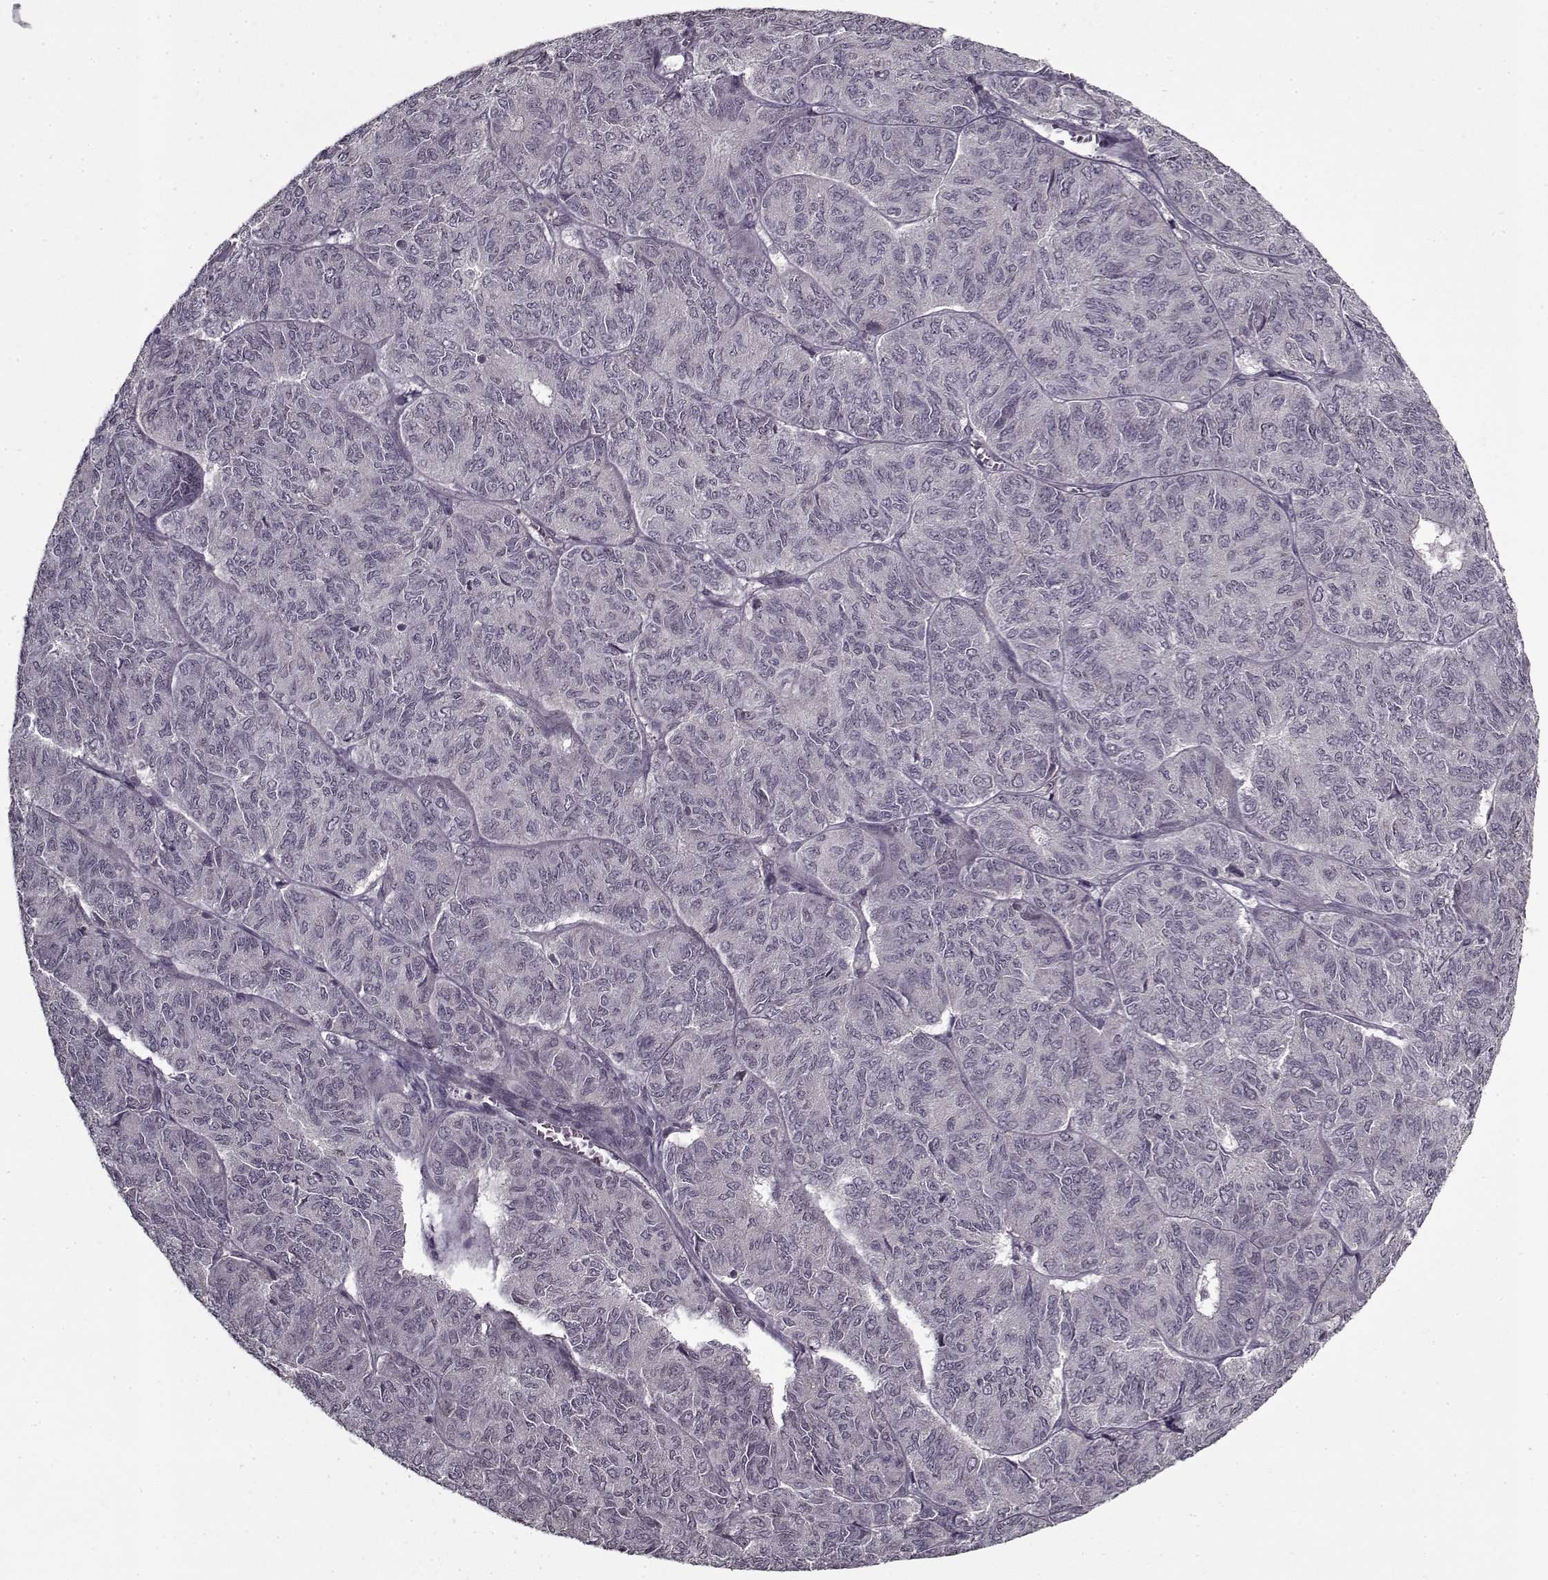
{"staining": {"intensity": "negative", "quantity": "none", "location": "none"}, "tissue": "ovarian cancer", "cell_type": "Tumor cells", "image_type": "cancer", "snomed": [{"axis": "morphology", "description": "Carcinoma, endometroid"}, {"axis": "topography", "description": "Ovary"}], "caption": "Immunohistochemistry of human ovarian cancer shows no staining in tumor cells. (Stains: DAB immunohistochemistry (IHC) with hematoxylin counter stain, Microscopy: brightfield microscopy at high magnification).", "gene": "LAMA2", "patient": {"sex": "female", "age": 80}}